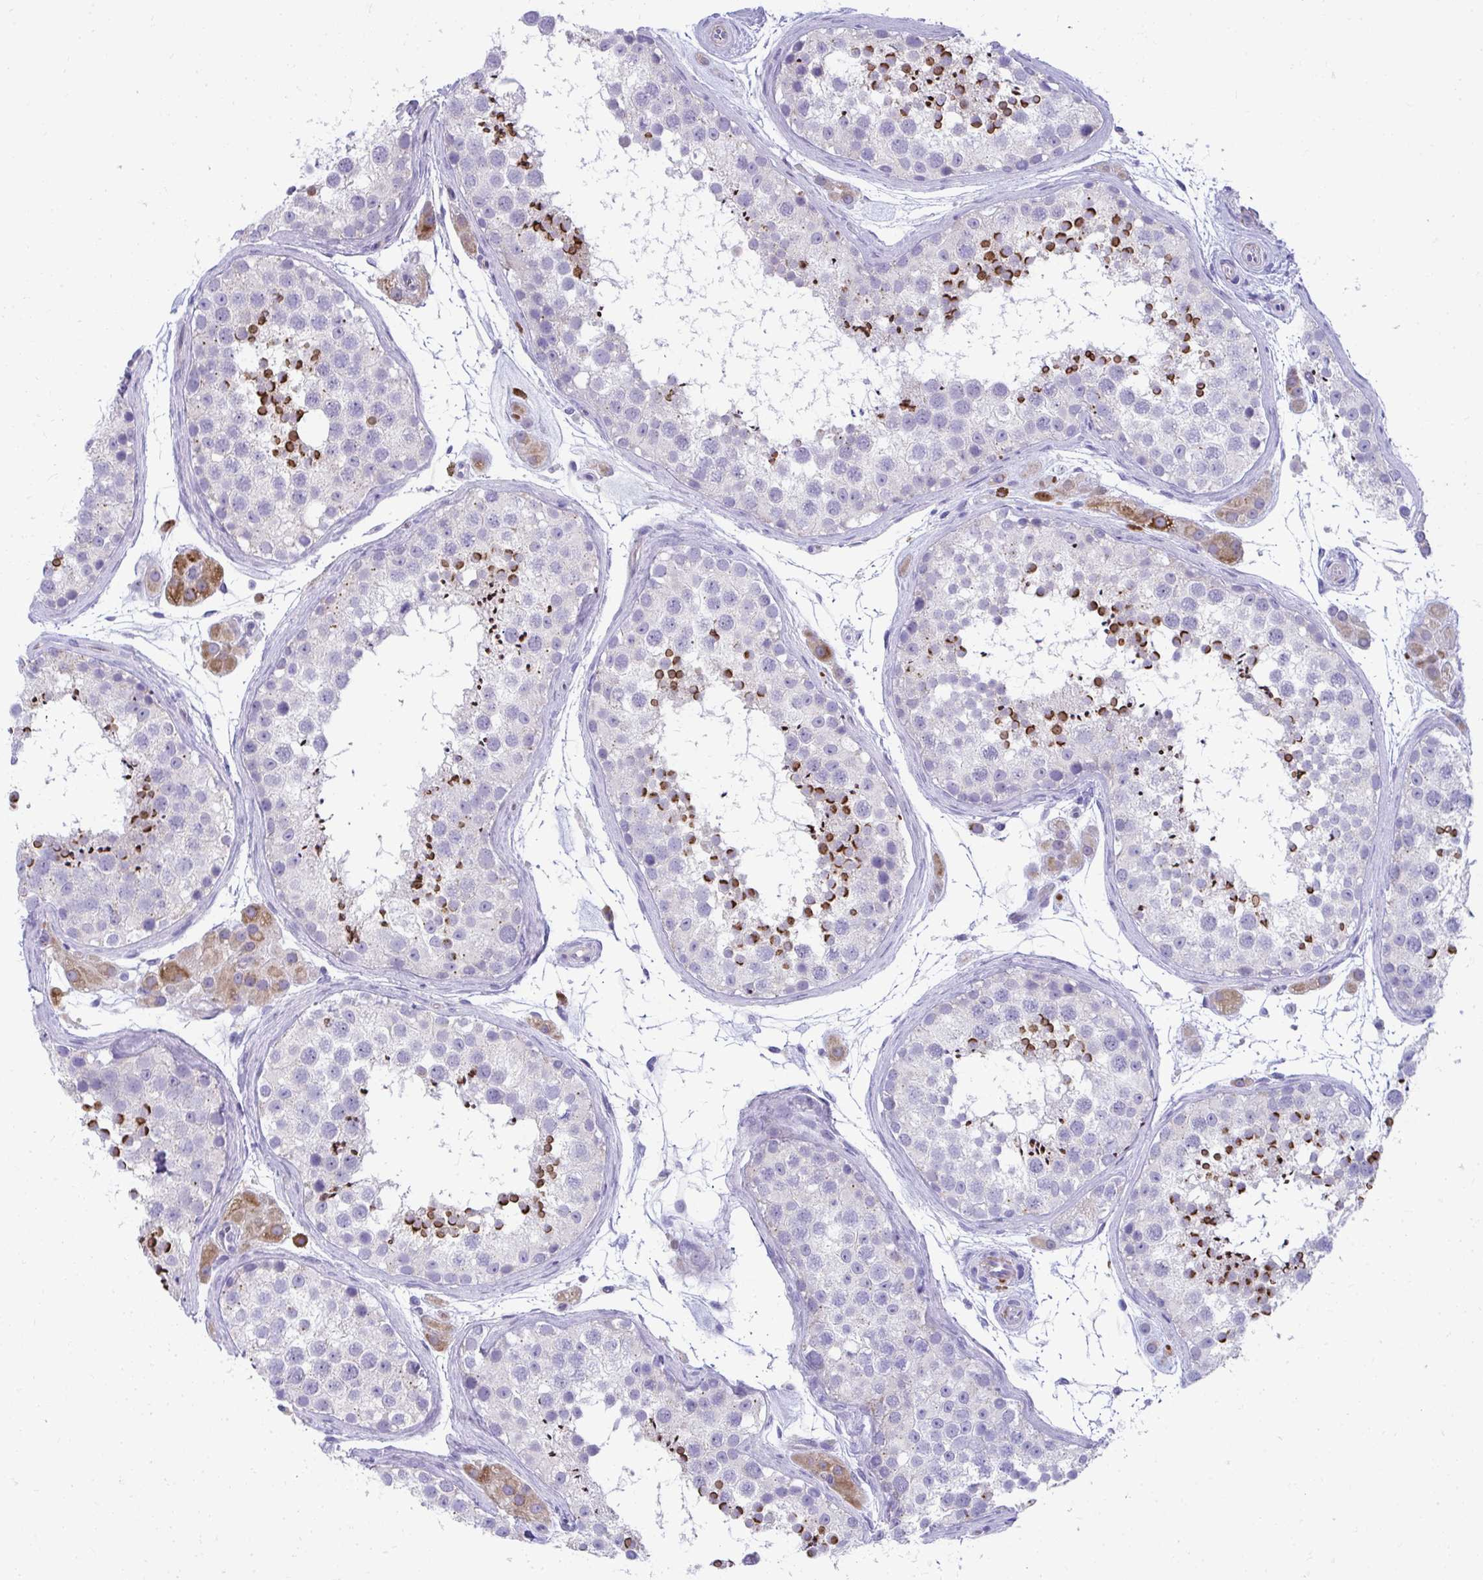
{"staining": {"intensity": "strong", "quantity": "25%-75%", "location": "cytoplasmic/membranous"}, "tissue": "testis", "cell_type": "Cells in seminiferous ducts", "image_type": "normal", "snomed": [{"axis": "morphology", "description": "Normal tissue, NOS"}, {"axis": "topography", "description": "Testis"}], "caption": "Immunohistochemistry image of benign human testis stained for a protein (brown), which reveals high levels of strong cytoplasmic/membranous positivity in approximately 25%-75% of cells in seminiferous ducts.", "gene": "TSBP1", "patient": {"sex": "male", "age": 41}}